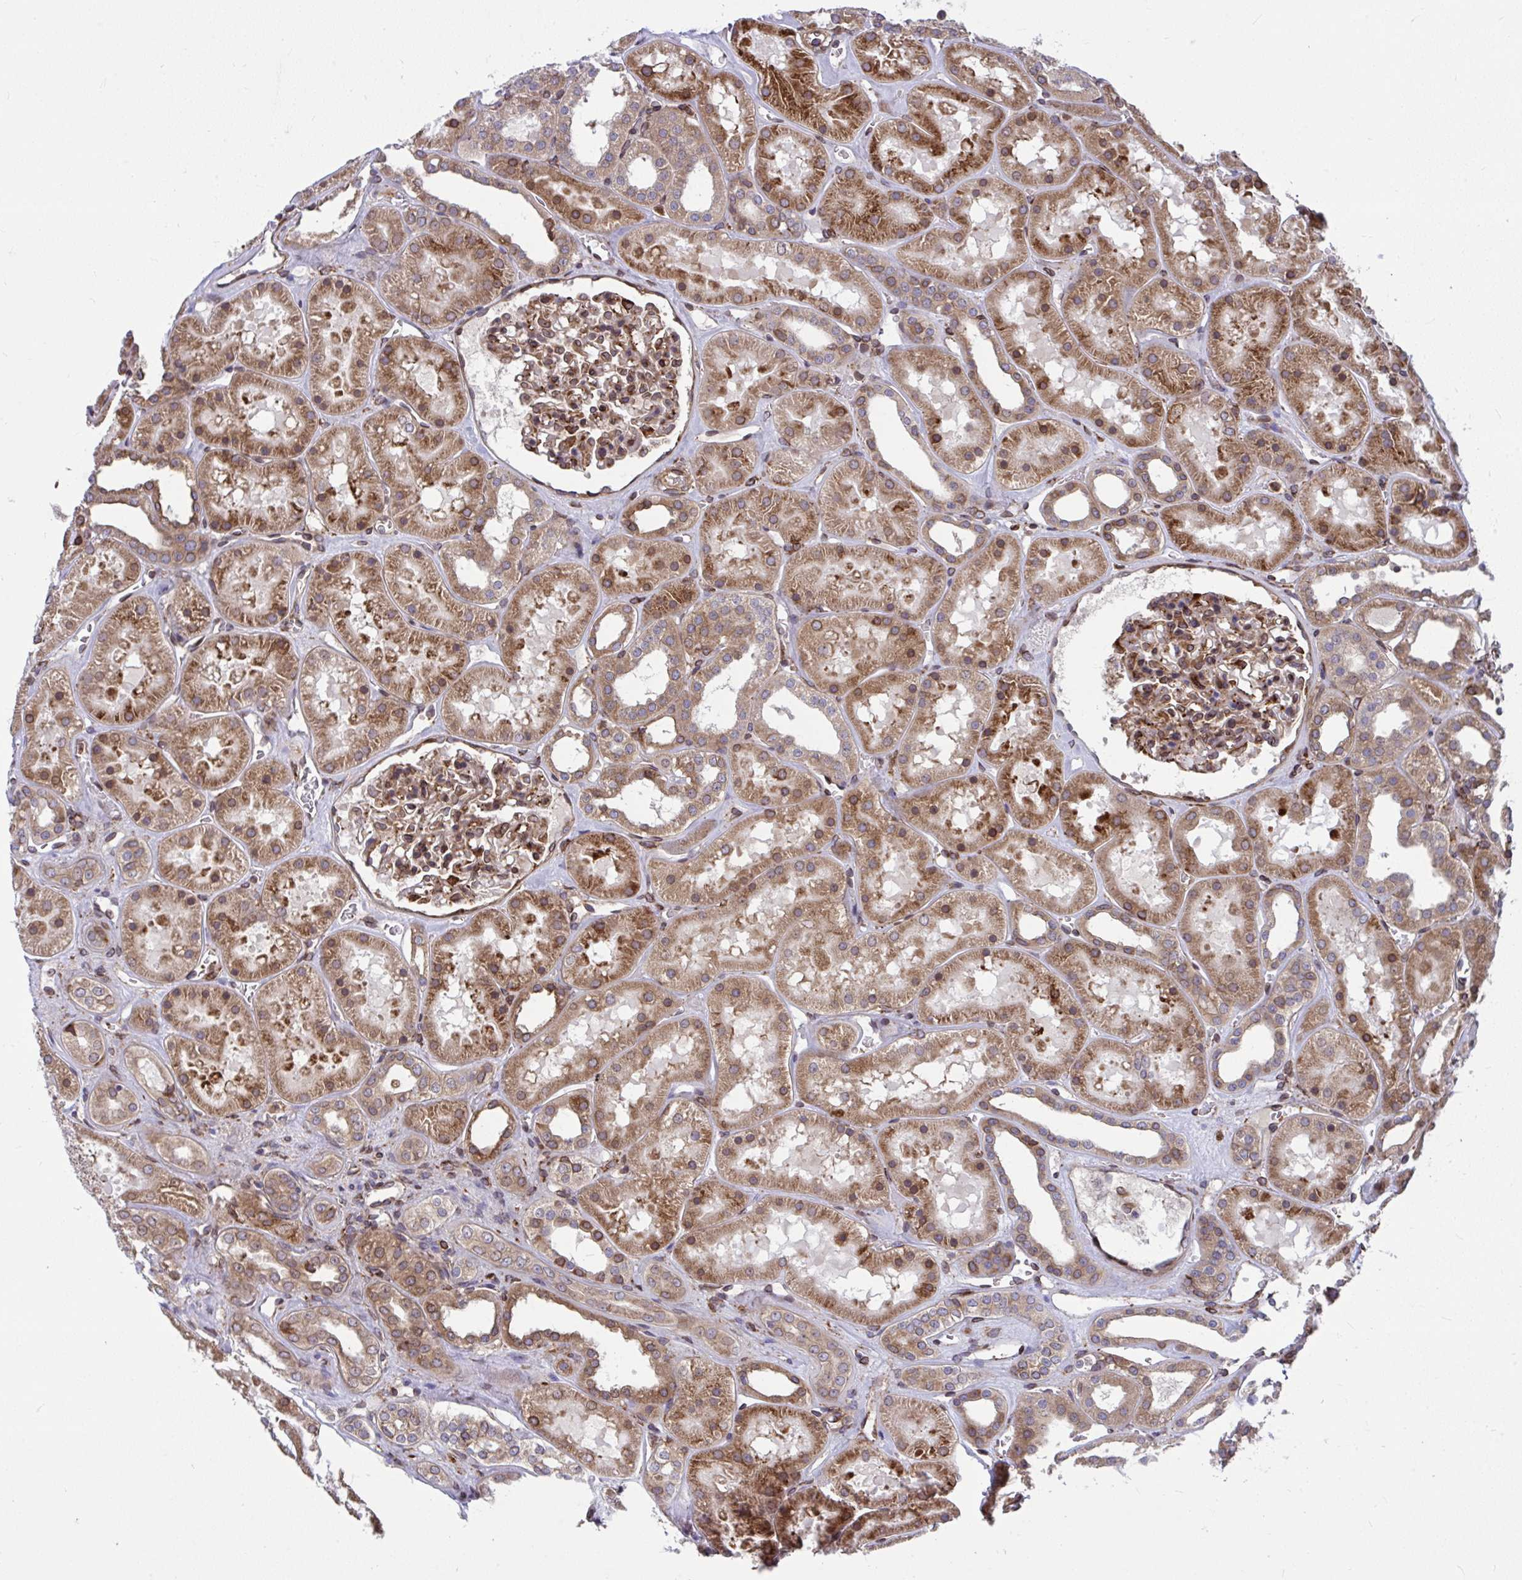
{"staining": {"intensity": "moderate", "quantity": "25%-75%", "location": "cytoplasmic/membranous"}, "tissue": "kidney", "cell_type": "Cells in glomeruli", "image_type": "normal", "snomed": [{"axis": "morphology", "description": "Normal tissue, NOS"}, {"axis": "topography", "description": "Kidney"}], "caption": "Kidney stained with DAB (3,3'-diaminobenzidine) immunohistochemistry (IHC) exhibits medium levels of moderate cytoplasmic/membranous positivity in about 25%-75% of cells in glomeruli.", "gene": "STIM2", "patient": {"sex": "female", "age": 41}}